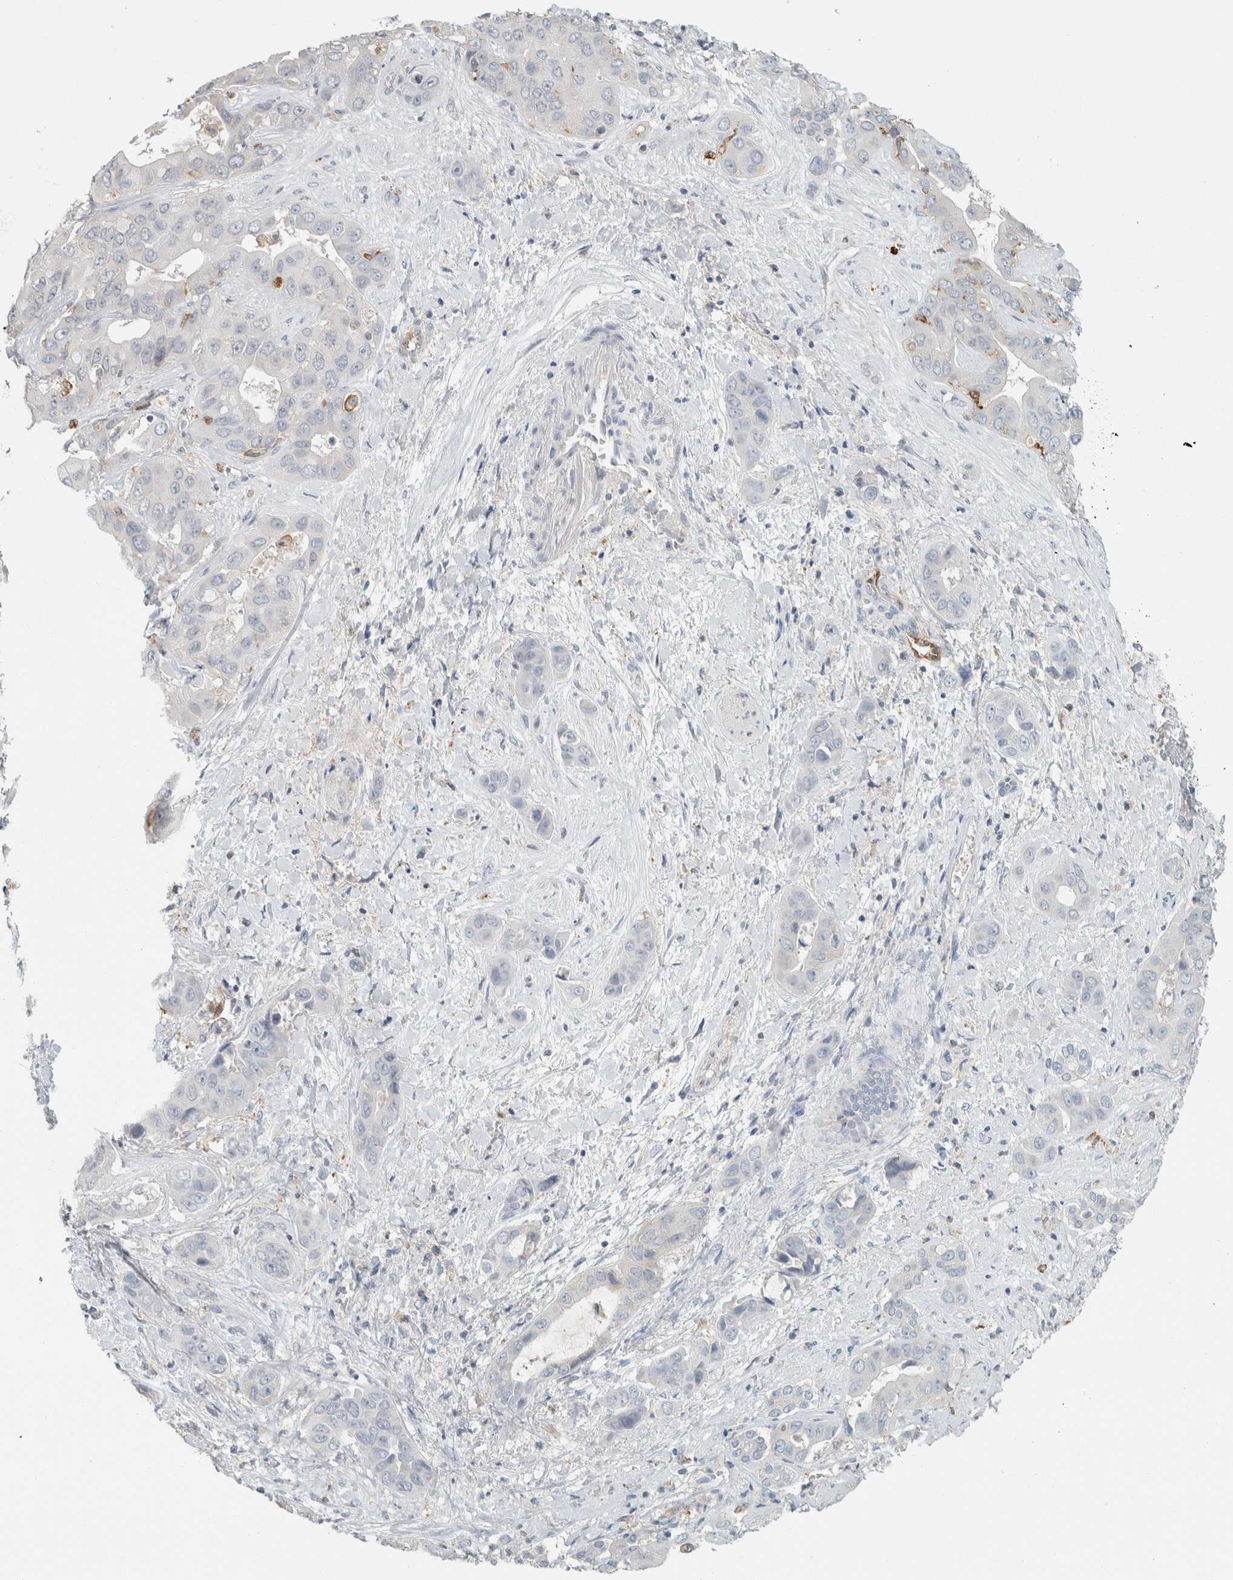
{"staining": {"intensity": "negative", "quantity": "none", "location": "none"}, "tissue": "liver cancer", "cell_type": "Tumor cells", "image_type": "cancer", "snomed": [{"axis": "morphology", "description": "Cholangiocarcinoma"}, {"axis": "topography", "description": "Liver"}], "caption": "Immunohistochemical staining of liver cancer shows no significant staining in tumor cells.", "gene": "SCIN", "patient": {"sex": "female", "age": 52}}